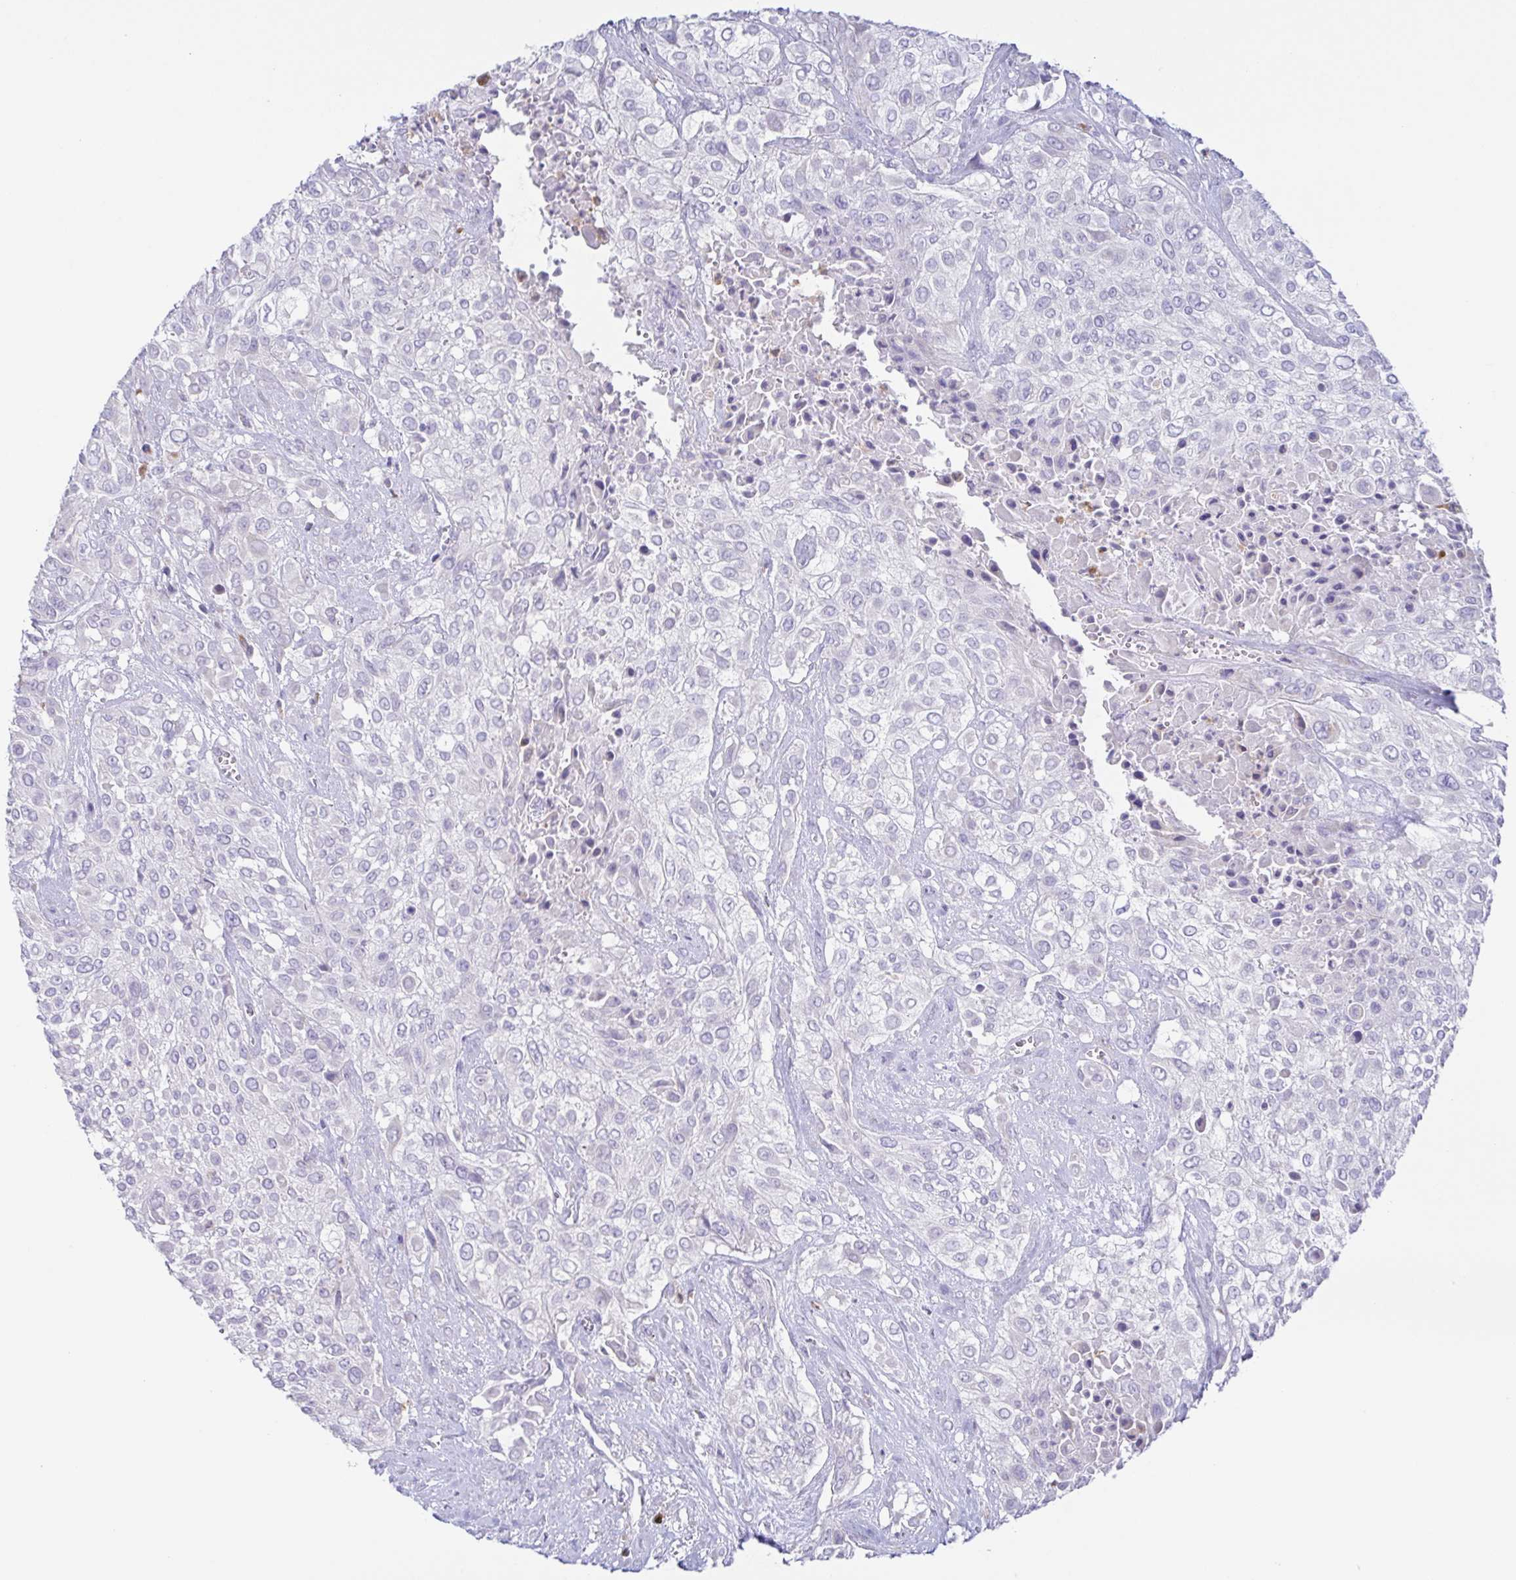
{"staining": {"intensity": "negative", "quantity": "none", "location": "none"}, "tissue": "urothelial cancer", "cell_type": "Tumor cells", "image_type": "cancer", "snomed": [{"axis": "morphology", "description": "Urothelial carcinoma, High grade"}, {"axis": "topography", "description": "Urinary bladder"}], "caption": "Tumor cells show no significant staining in urothelial carcinoma (high-grade).", "gene": "ATP6V1G2", "patient": {"sex": "male", "age": 57}}